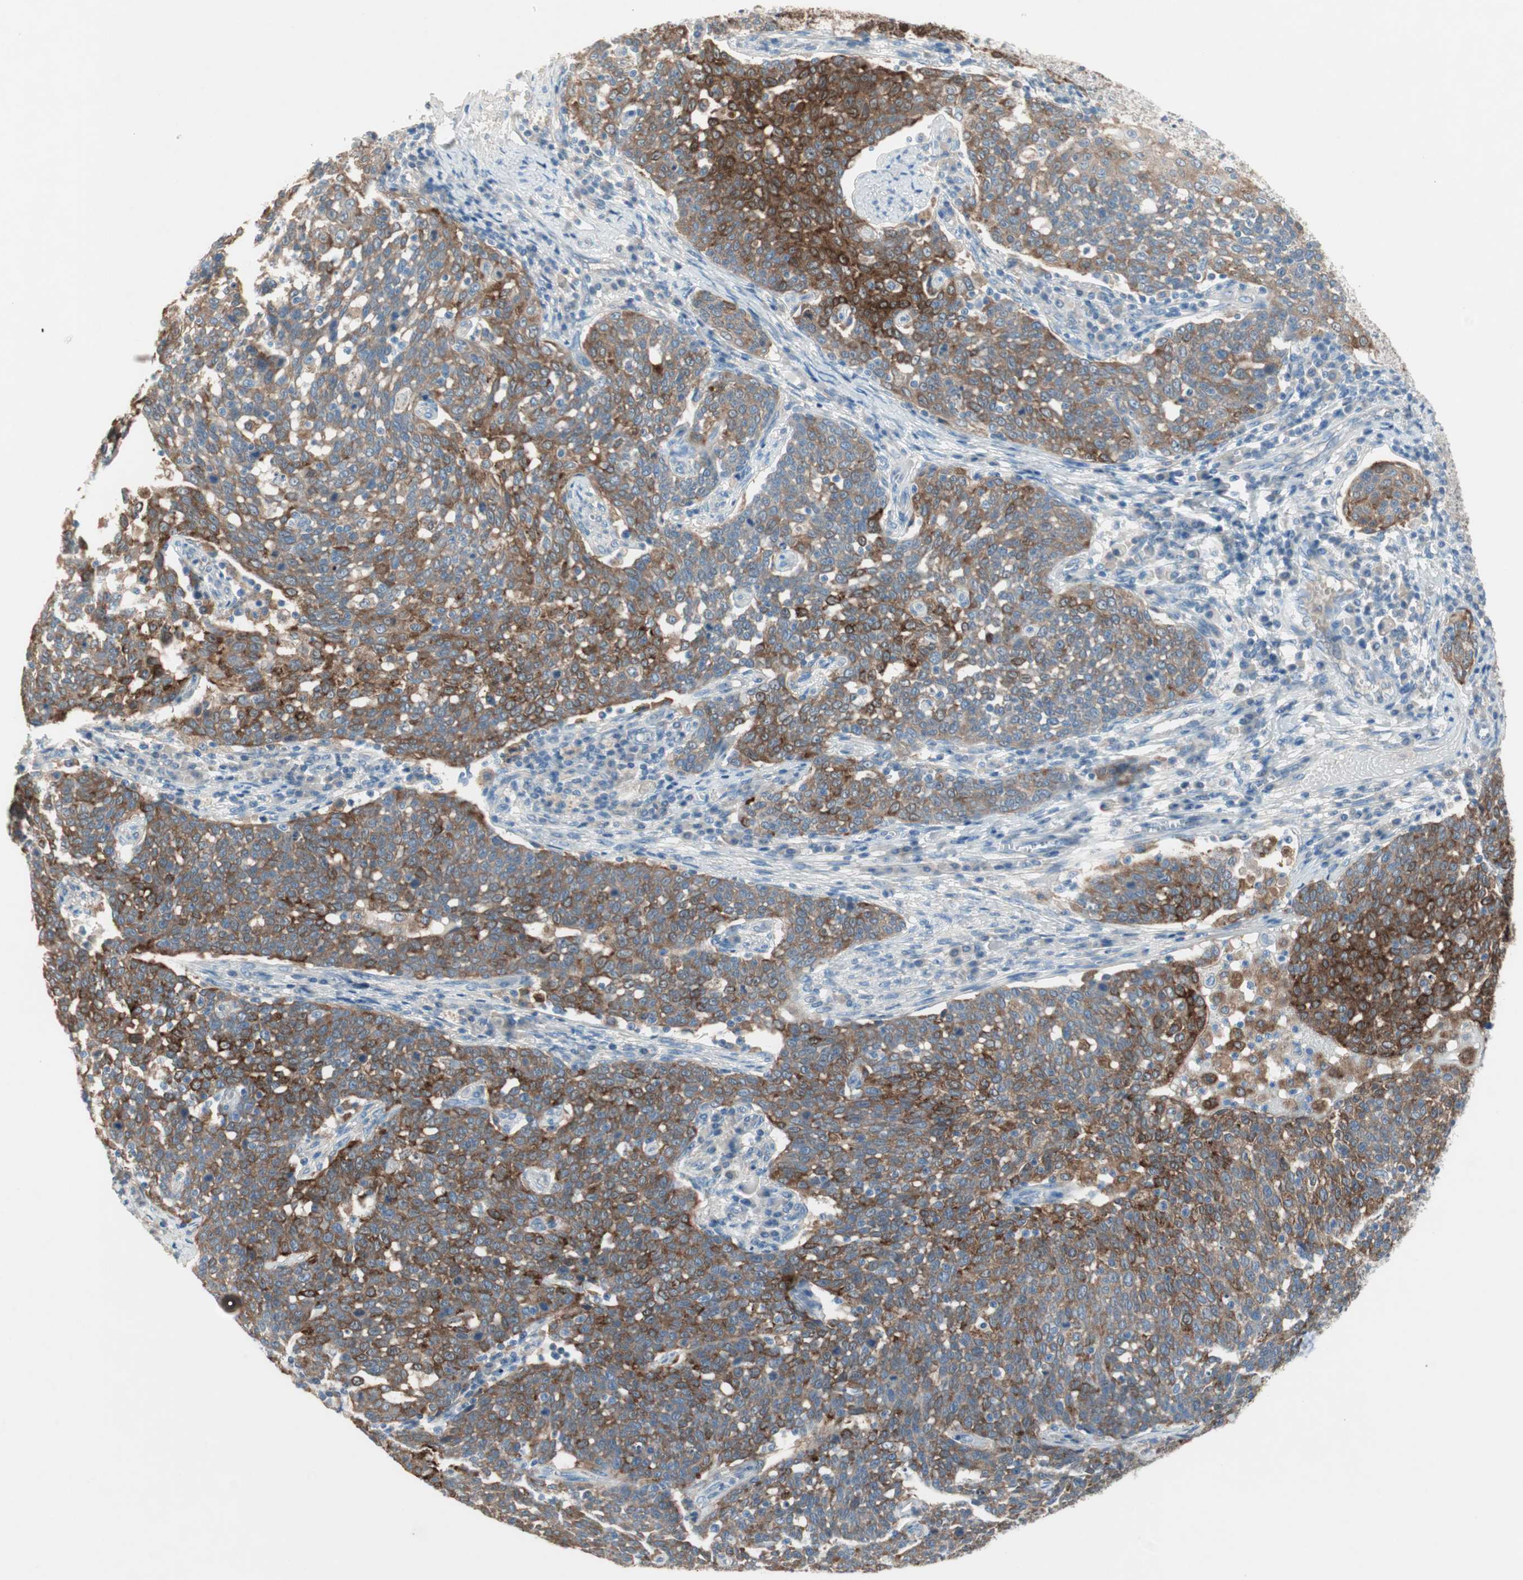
{"staining": {"intensity": "strong", "quantity": "25%-75%", "location": "cytoplasmic/membranous"}, "tissue": "cervical cancer", "cell_type": "Tumor cells", "image_type": "cancer", "snomed": [{"axis": "morphology", "description": "Squamous cell carcinoma, NOS"}, {"axis": "topography", "description": "Cervix"}], "caption": "Strong cytoplasmic/membranous staining for a protein is appreciated in approximately 25%-75% of tumor cells of cervical squamous cell carcinoma using immunohistochemistry.", "gene": "GLUL", "patient": {"sex": "female", "age": 34}}